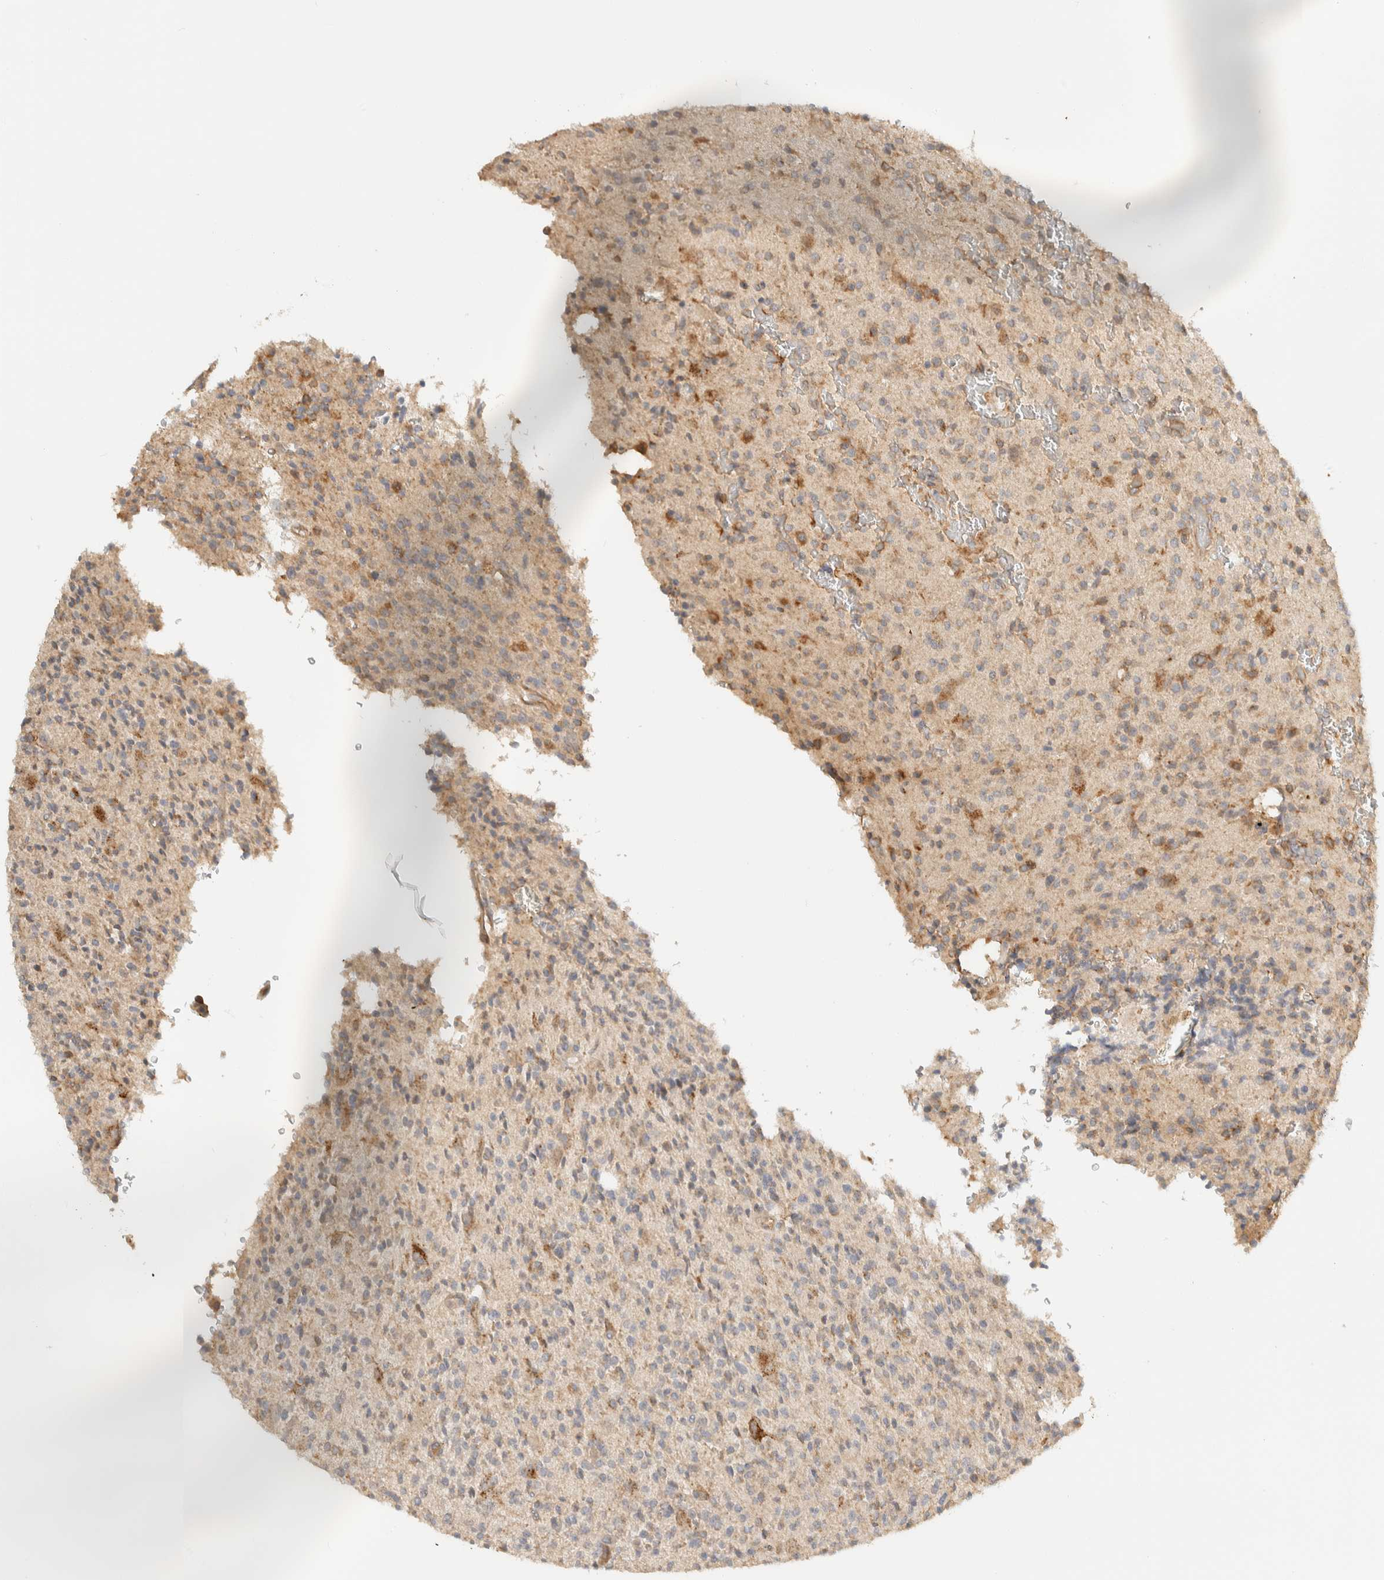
{"staining": {"intensity": "weak", "quantity": "<25%", "location": "cytoplasmic/membranous"}, "tissue": "glioma", "cell_type": "Tumor cells", "image_type": "cancer", "snomed": [{"axis": "morphology", "description": "Glioma, malignant, High grade"}, {"axis": "topography", "description": "Brain"}], "caption": "Malignant glioma (high-grade) was stained to show a protein in brown. There is no significant staining in tumor cells.", "gene": "TMEM192", "patient": {"sex": "male", "age": 34}}